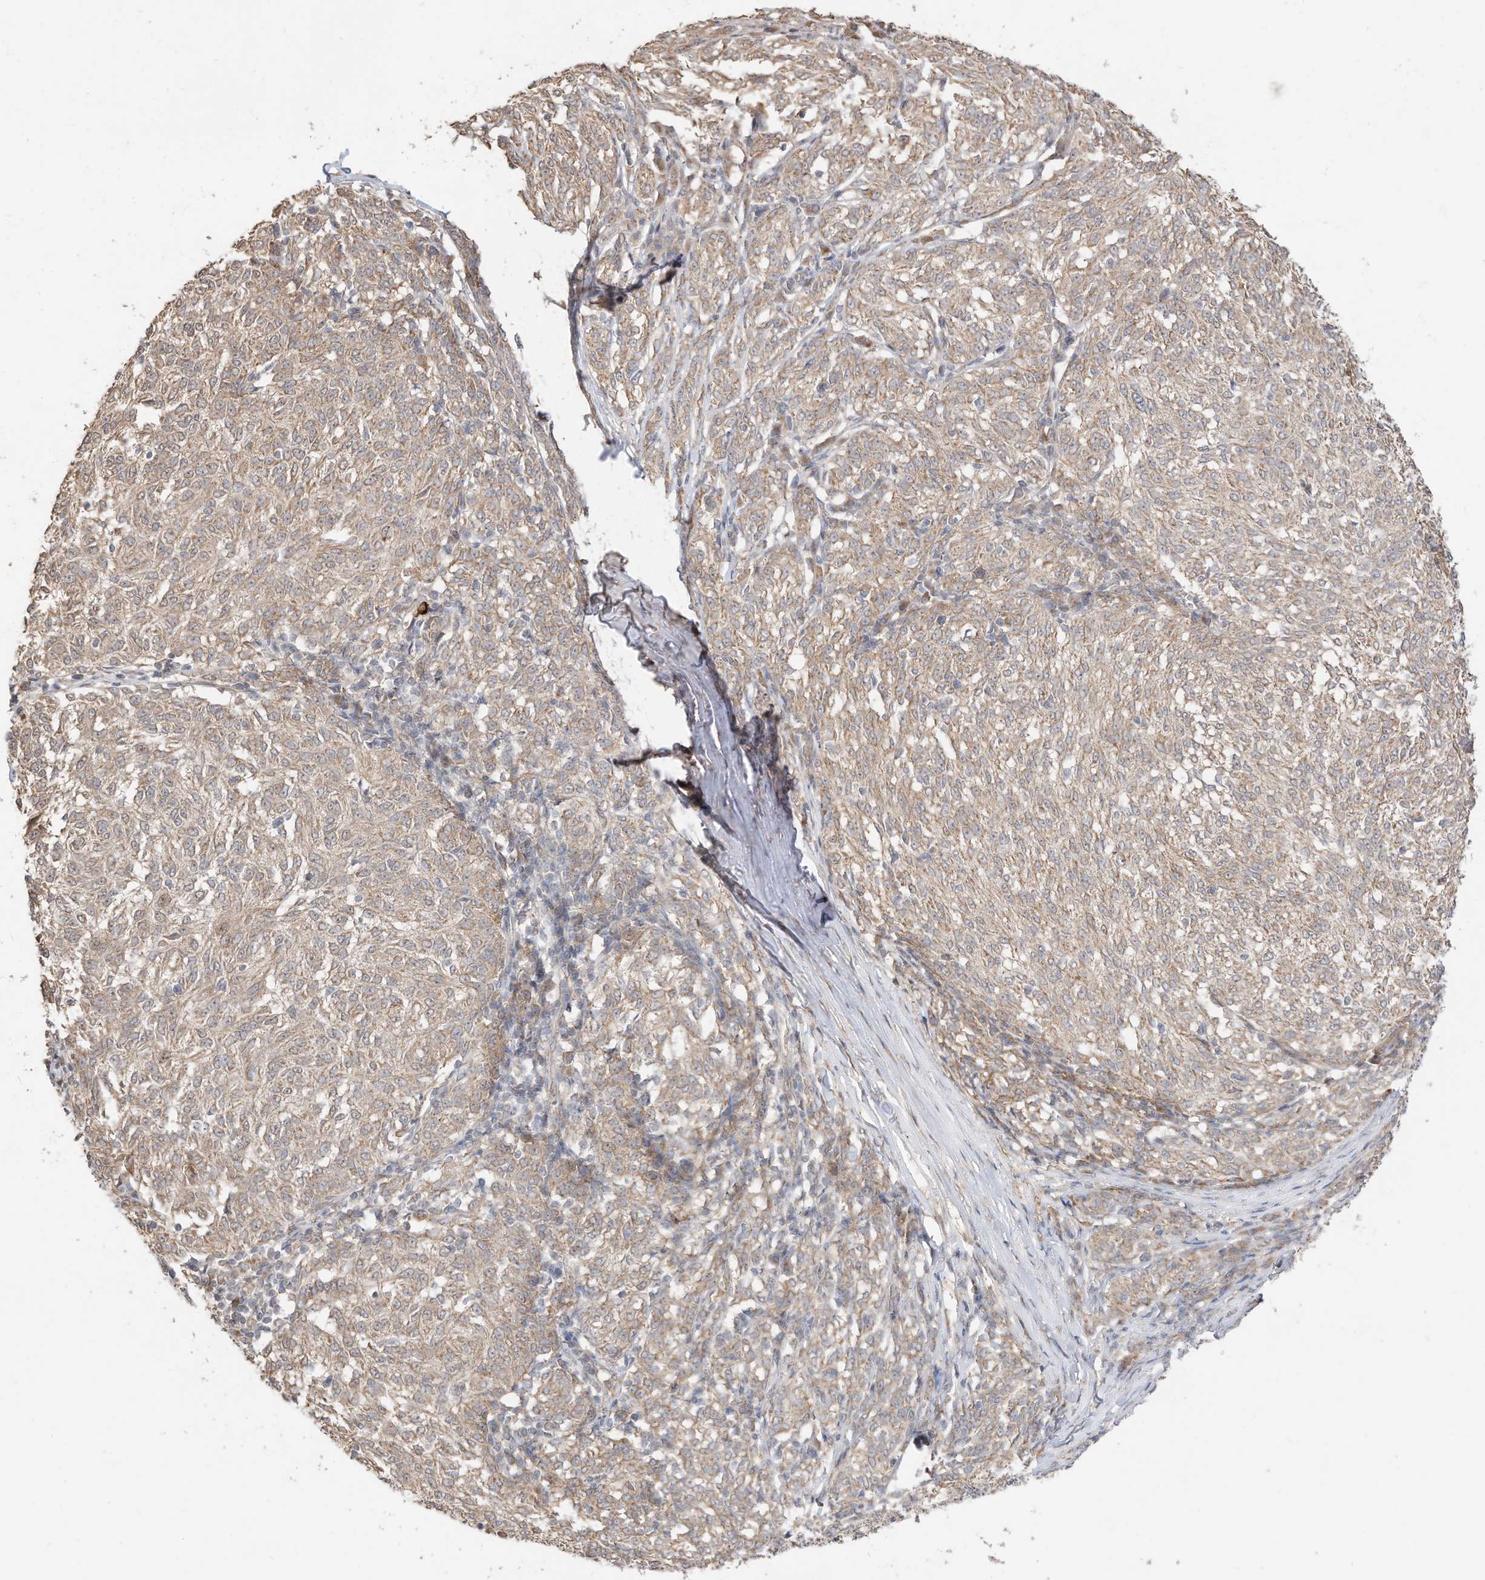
{"staining": {"intensity": "weak", "quantity": ">75%", "location": "cytoplasmic/membranous"}, "tissue": "melanoma", "cell_type": "Tumor cells", "image_type": "cancer", "snomed": [{"axis": "morphology", "description": "Malignant melanoma, NOS"}, {"axis": "topography", "description": "Skin"}], "caption": "Immunohistochemistry (IHC) (DAB) staining of human malignant melanoma exhibits weak cytoplasmic/membranous protein expression in approximately >75% of tumor cells.", "gene": "CAGE1", "patient": {"sex": "female", "age": 72}}